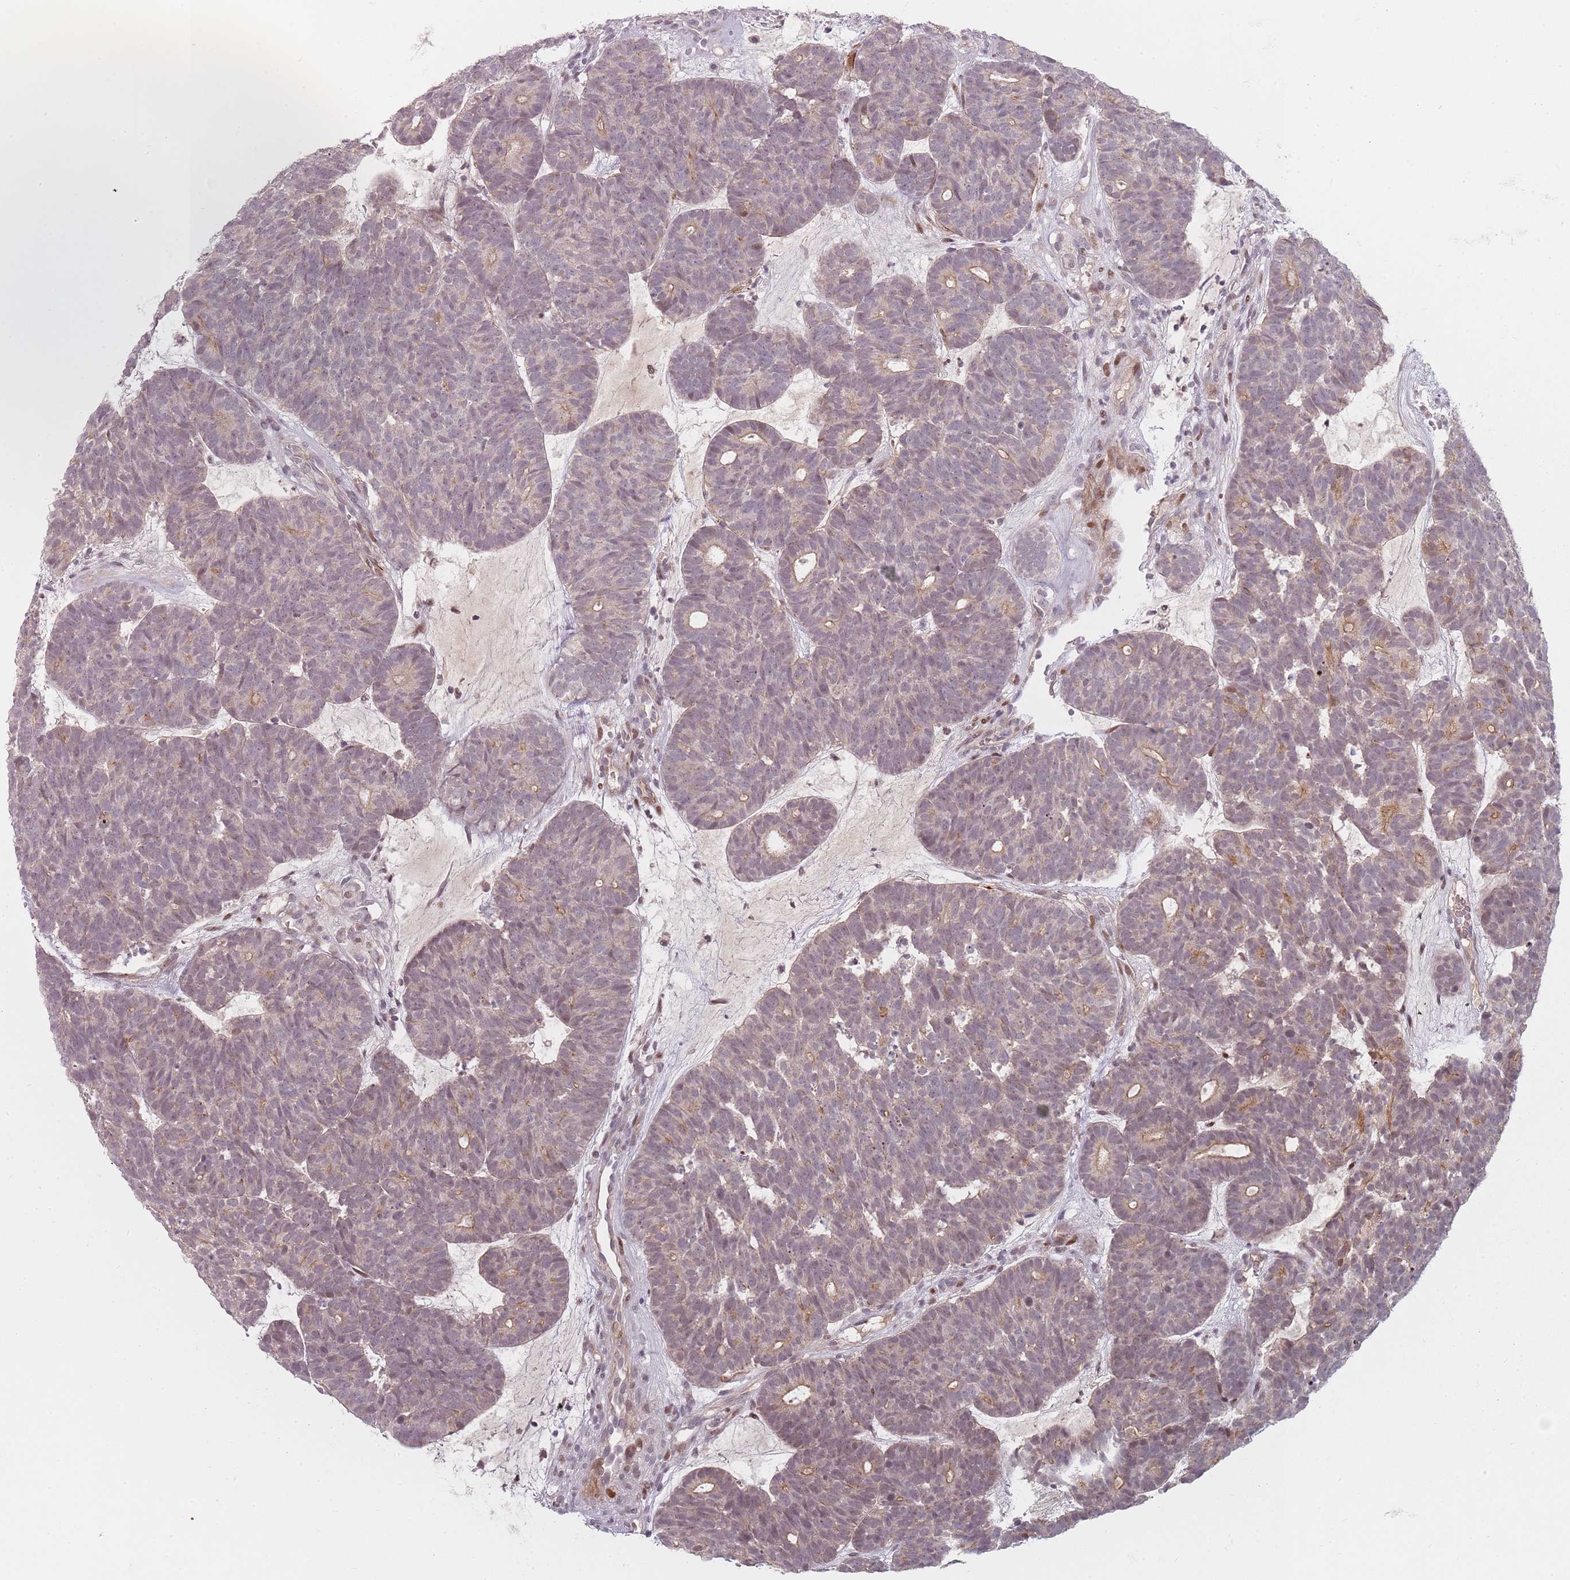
{"staining": {"intensity": "weak", "quantity": "<25%", "location": "cytoplasmic/membranous"}, "tissue": "head and neck cancer", "cell_type": "Tumor cells", "image_type": "cancer", "snomed": [{"axis": "morphology", "description": "Adenocarcinoma, NOS"}, {"axis": "topography", "description": "Head-Neck"}], "caption": "Histopathology image shows no significant protein staining in tumor cells of head and neck cancer (adenocarcinoma).", "gene": "RPS6KA2", "patient": {"sex": "female", "age": 81}}